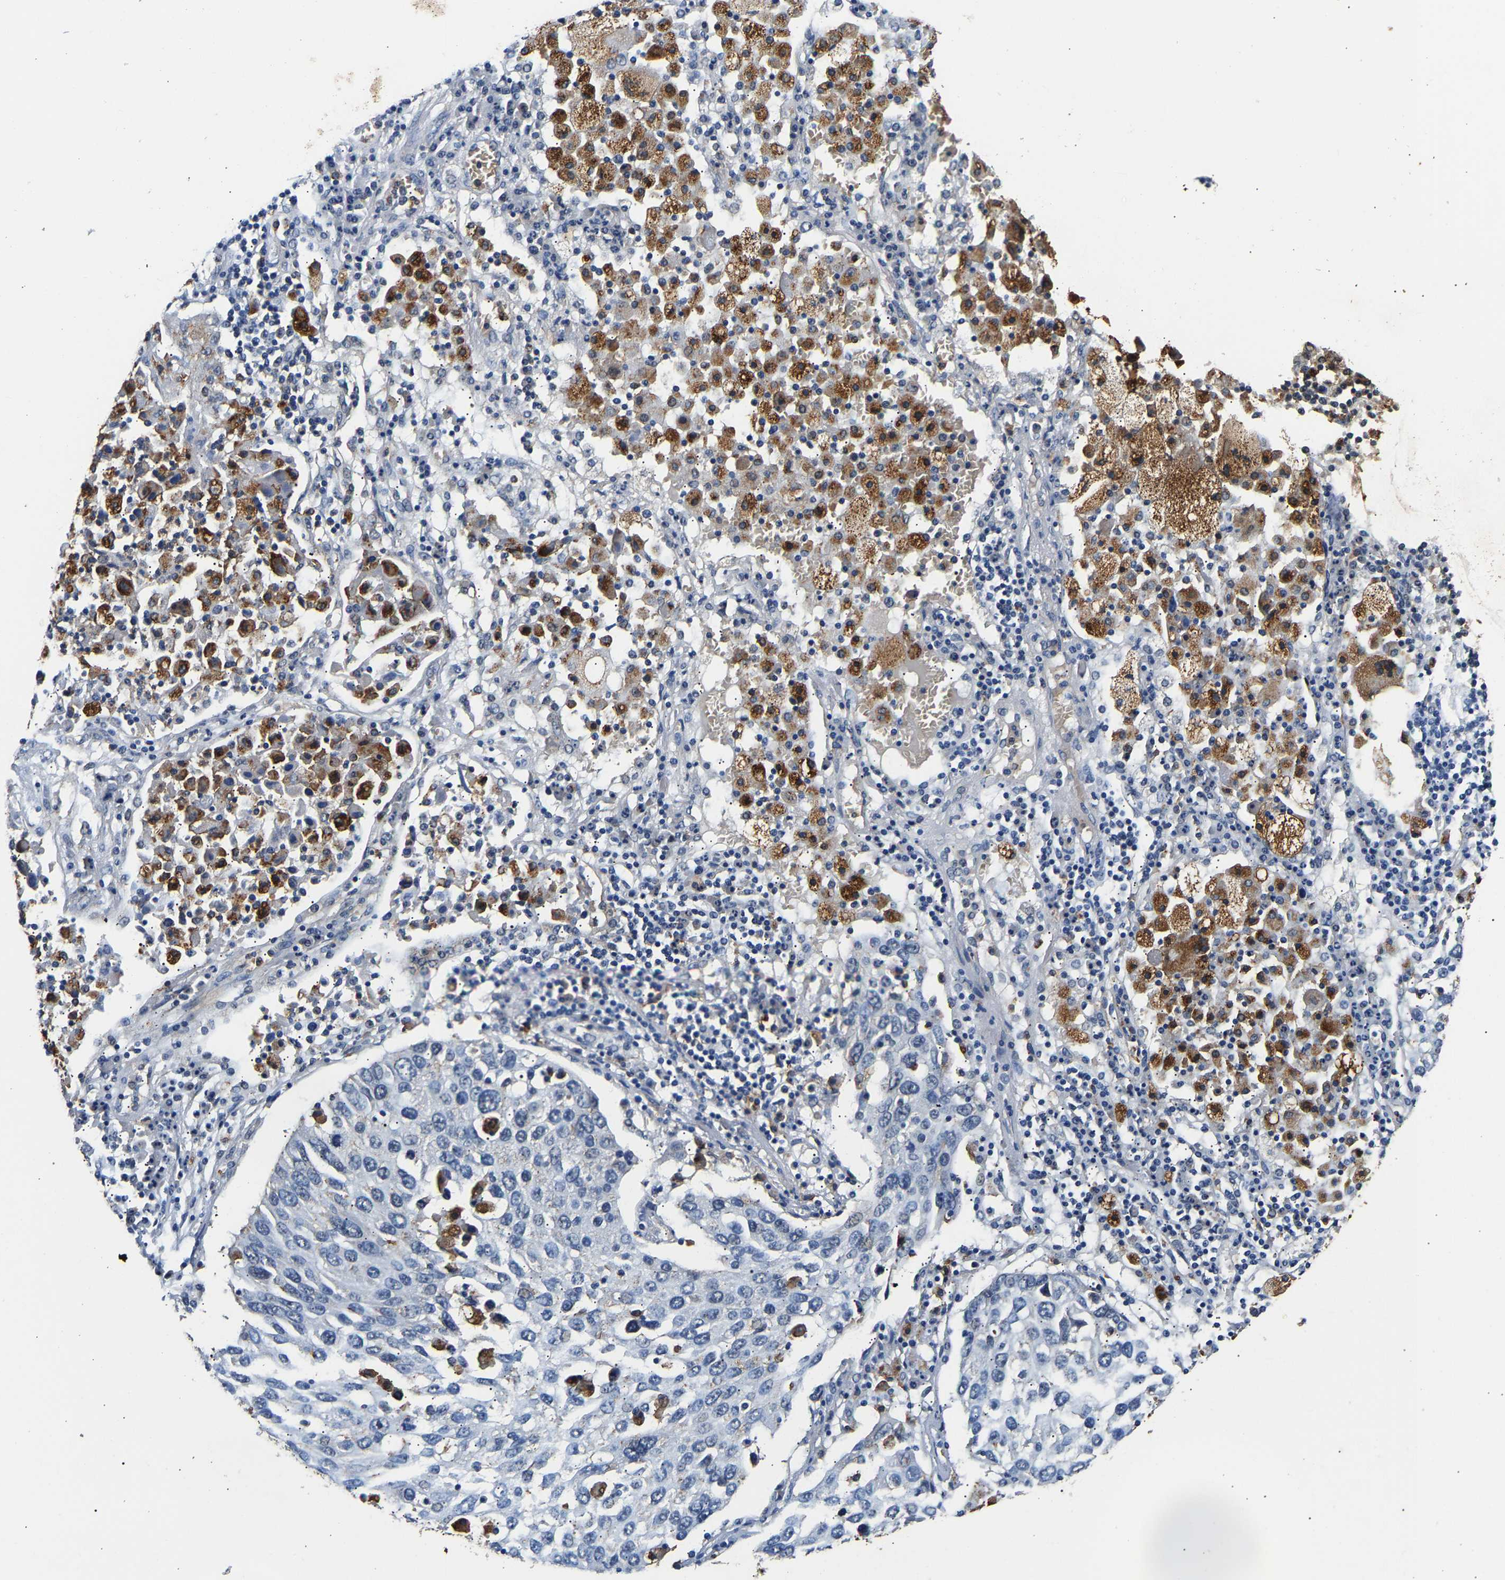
{"staining": {"intensity": "negative", "quantity": "none", "location": "none"}, "tissue": "lung cancer", "cell_type": "Tumor cells", "image_type": "cancer", "snomed": [{"axis": "morphology", "description": "Squamous cell carcinoma, NOS"}, {"axis": "topography", "description": "Lung"}], "caption": "A photomicrograph of human lung cancer (squamous cell carcinoma) is negative for staining in tumor cells.", "gene": "SMU1", "patient": {"sex": "male", "age": 65}}